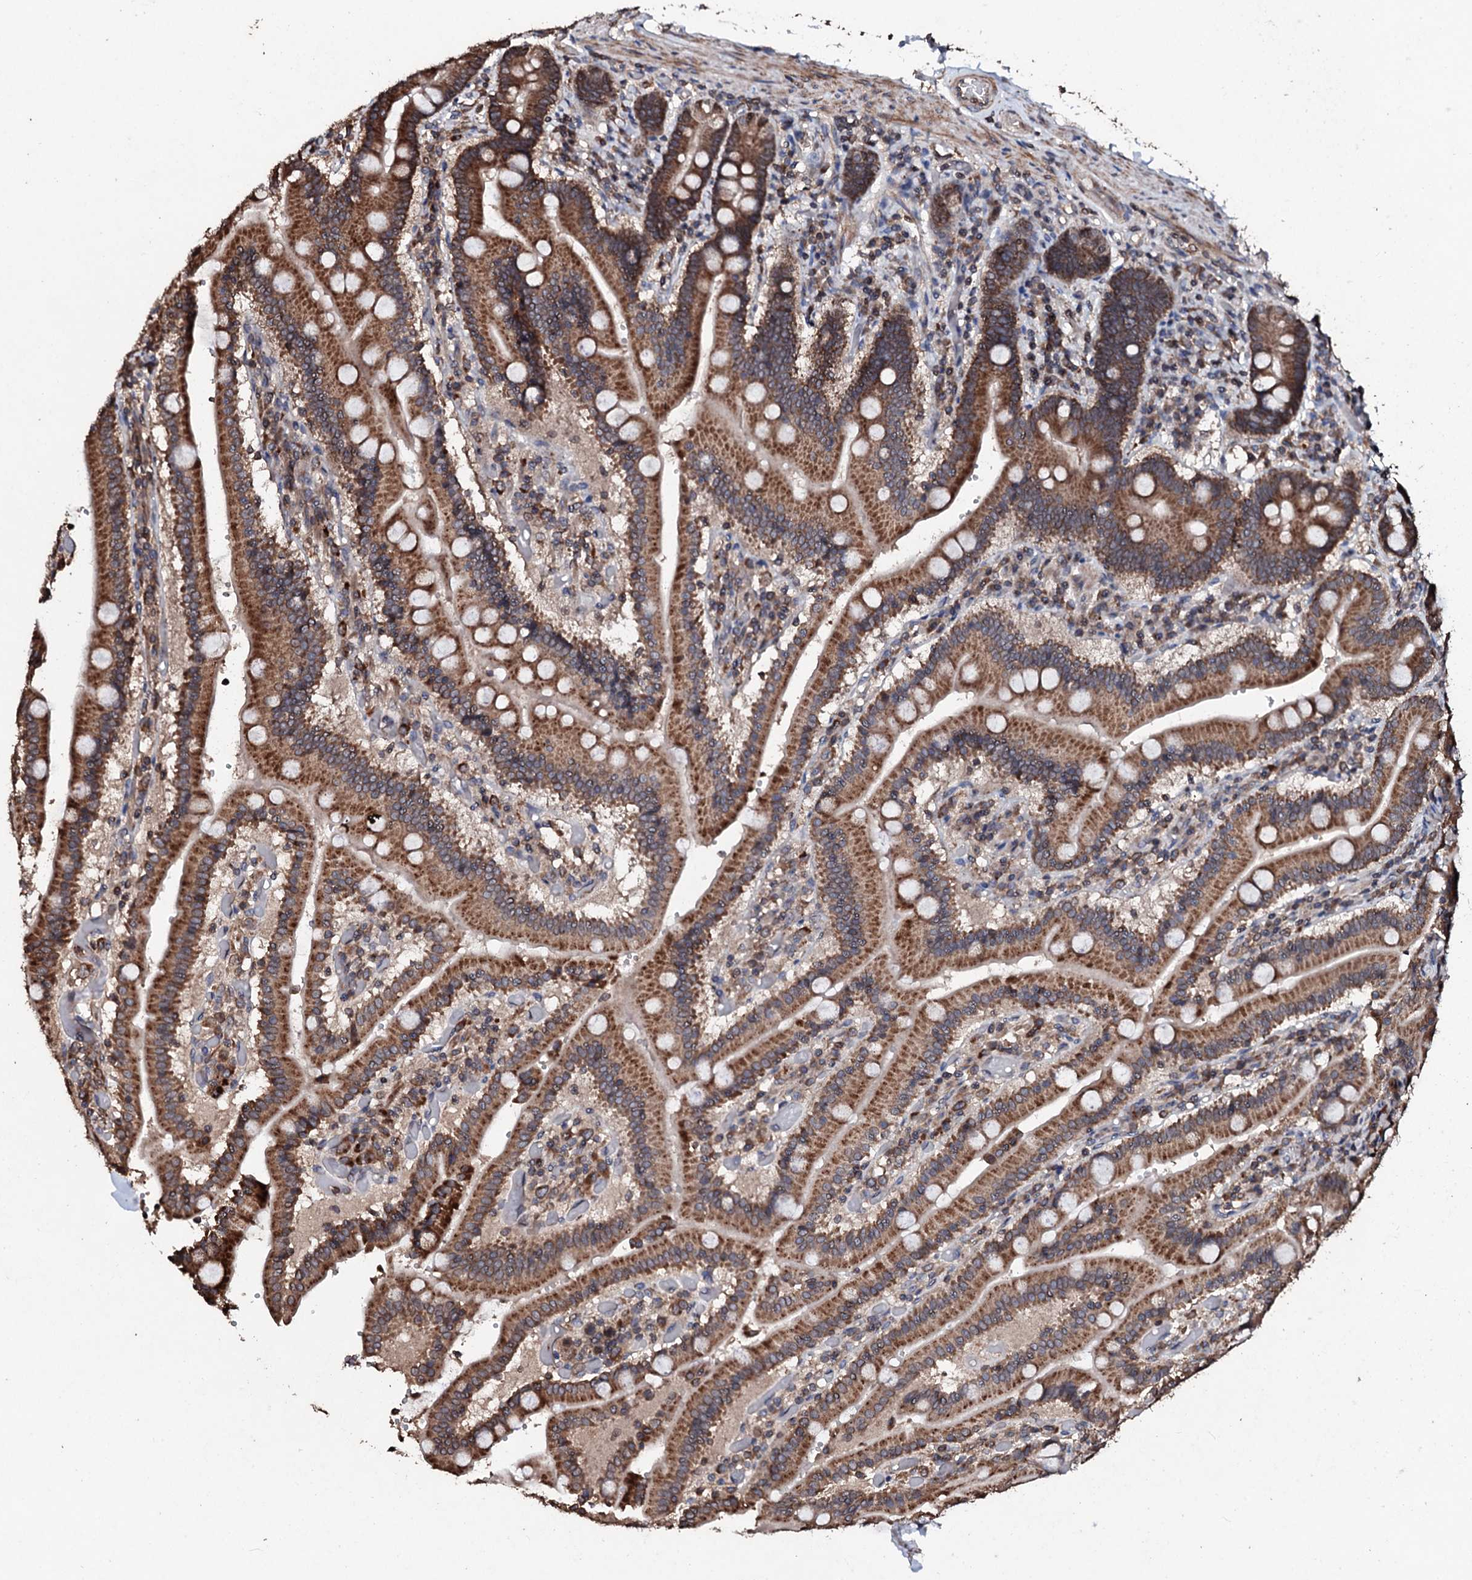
{"staining": {"intensity": "strong", "quantity": ">75%", "location": "cytoplasmic/membranous"}, "tissue": "duodenum", "cell_type": "Glandular cells", "image_type": "normal", "snomed": [{"axis": "morphology", "description": "Normal tissue, NOS"}, {"axis": "topography", "description": "Duodenum"}], "caption": "The histopathology image shows staining of unremarkable duodenum, revealing strong cytoplasmic/membranous protein positivity (brown color) within glandular cells. The staining was performed using DAB (3,3'-diaminobenzidine) to visualize the protein expression in brown, while the nuclei were stained in blue with hematoxylin (Magnification: 20x).", "gene": "SDHAF2", "patient": {"sex": "female", "age": 62}}